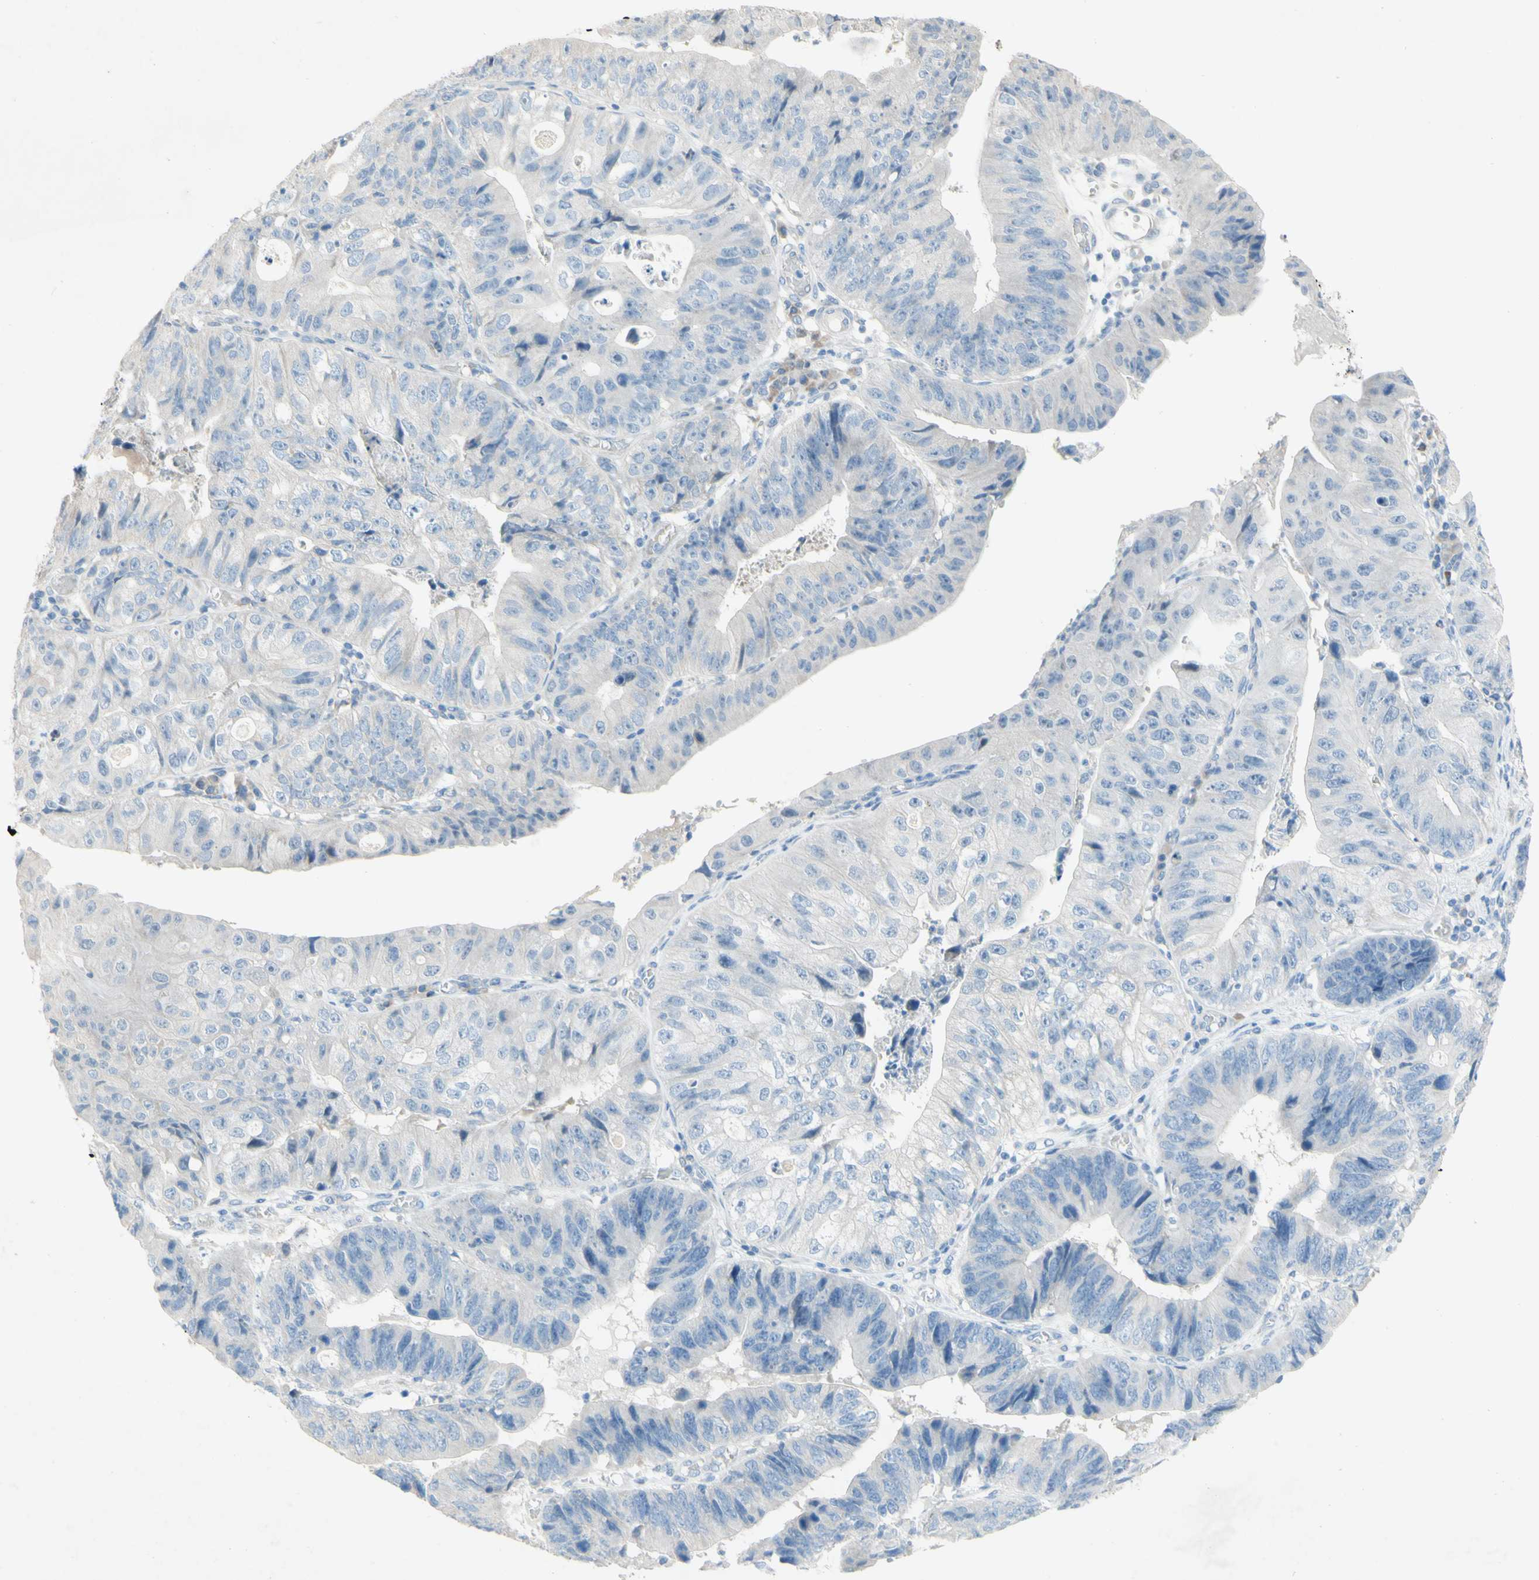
{"staining": {"intensity": "negative", "quantity": "none", "location": "none"}, "tissue": "stomach cancer", "cell_type": "Tumor cells", "image_type": "cancer", "snomed": [{"axis": "morphology", "description": "Adenocarcinoma, NOS"}, {"axis": "topography", "description": "Stomach"}], "caption": "Tumor cells are negative for brown protein staining in stomach cancer. The staining is performed using DAB (3,3'-diaminobenzidine) brown chromogen with nuclei counter-stained in using hematoxylin.", "gene": "ACADL", "patient": {"sex": "male", "age": 59}}